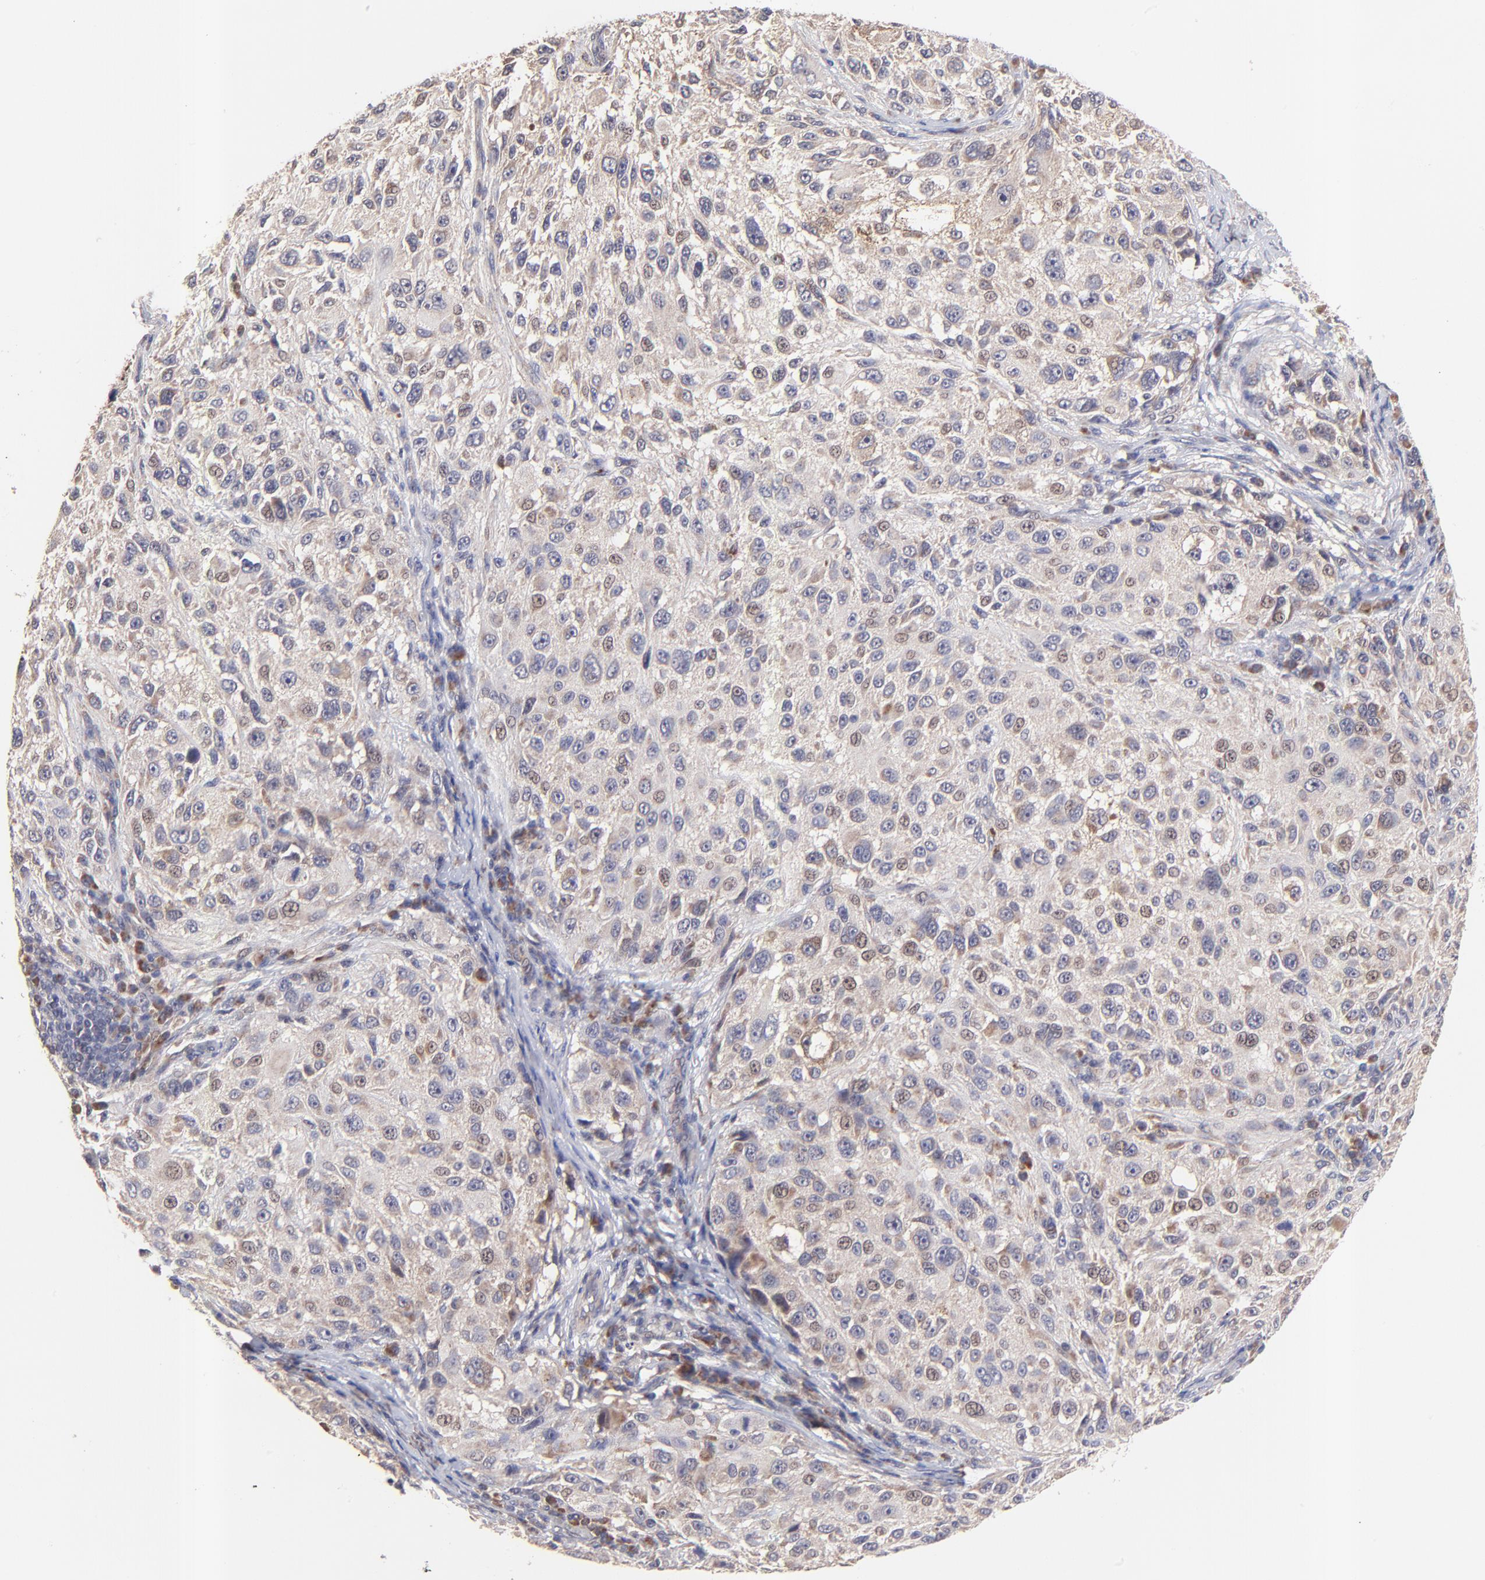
{"staining": {"intensity": "weak", "quantity": "25%-75%", "location": "cytoplasmic/membranous,nuclear"}, "tissue": "melanoma", "cell_type": "Tumor cells", "image_type": "cancer", "snomed": [{"axis": "morphology", "description": "Necrosis, NOS"}, {"axis": "morphology", "description": "Malignant melanoma, NOS"}, {"axis": "topography", "description": "Skin"}], "caption": "Tumor cells display low levels of weak cytoplasmic/membranous and nuclear positivity in approximately 25%-75% of cells in human melanoma.", "gene": "BAIAP2L2", "patient": {"sex": "female", "age": 87}}